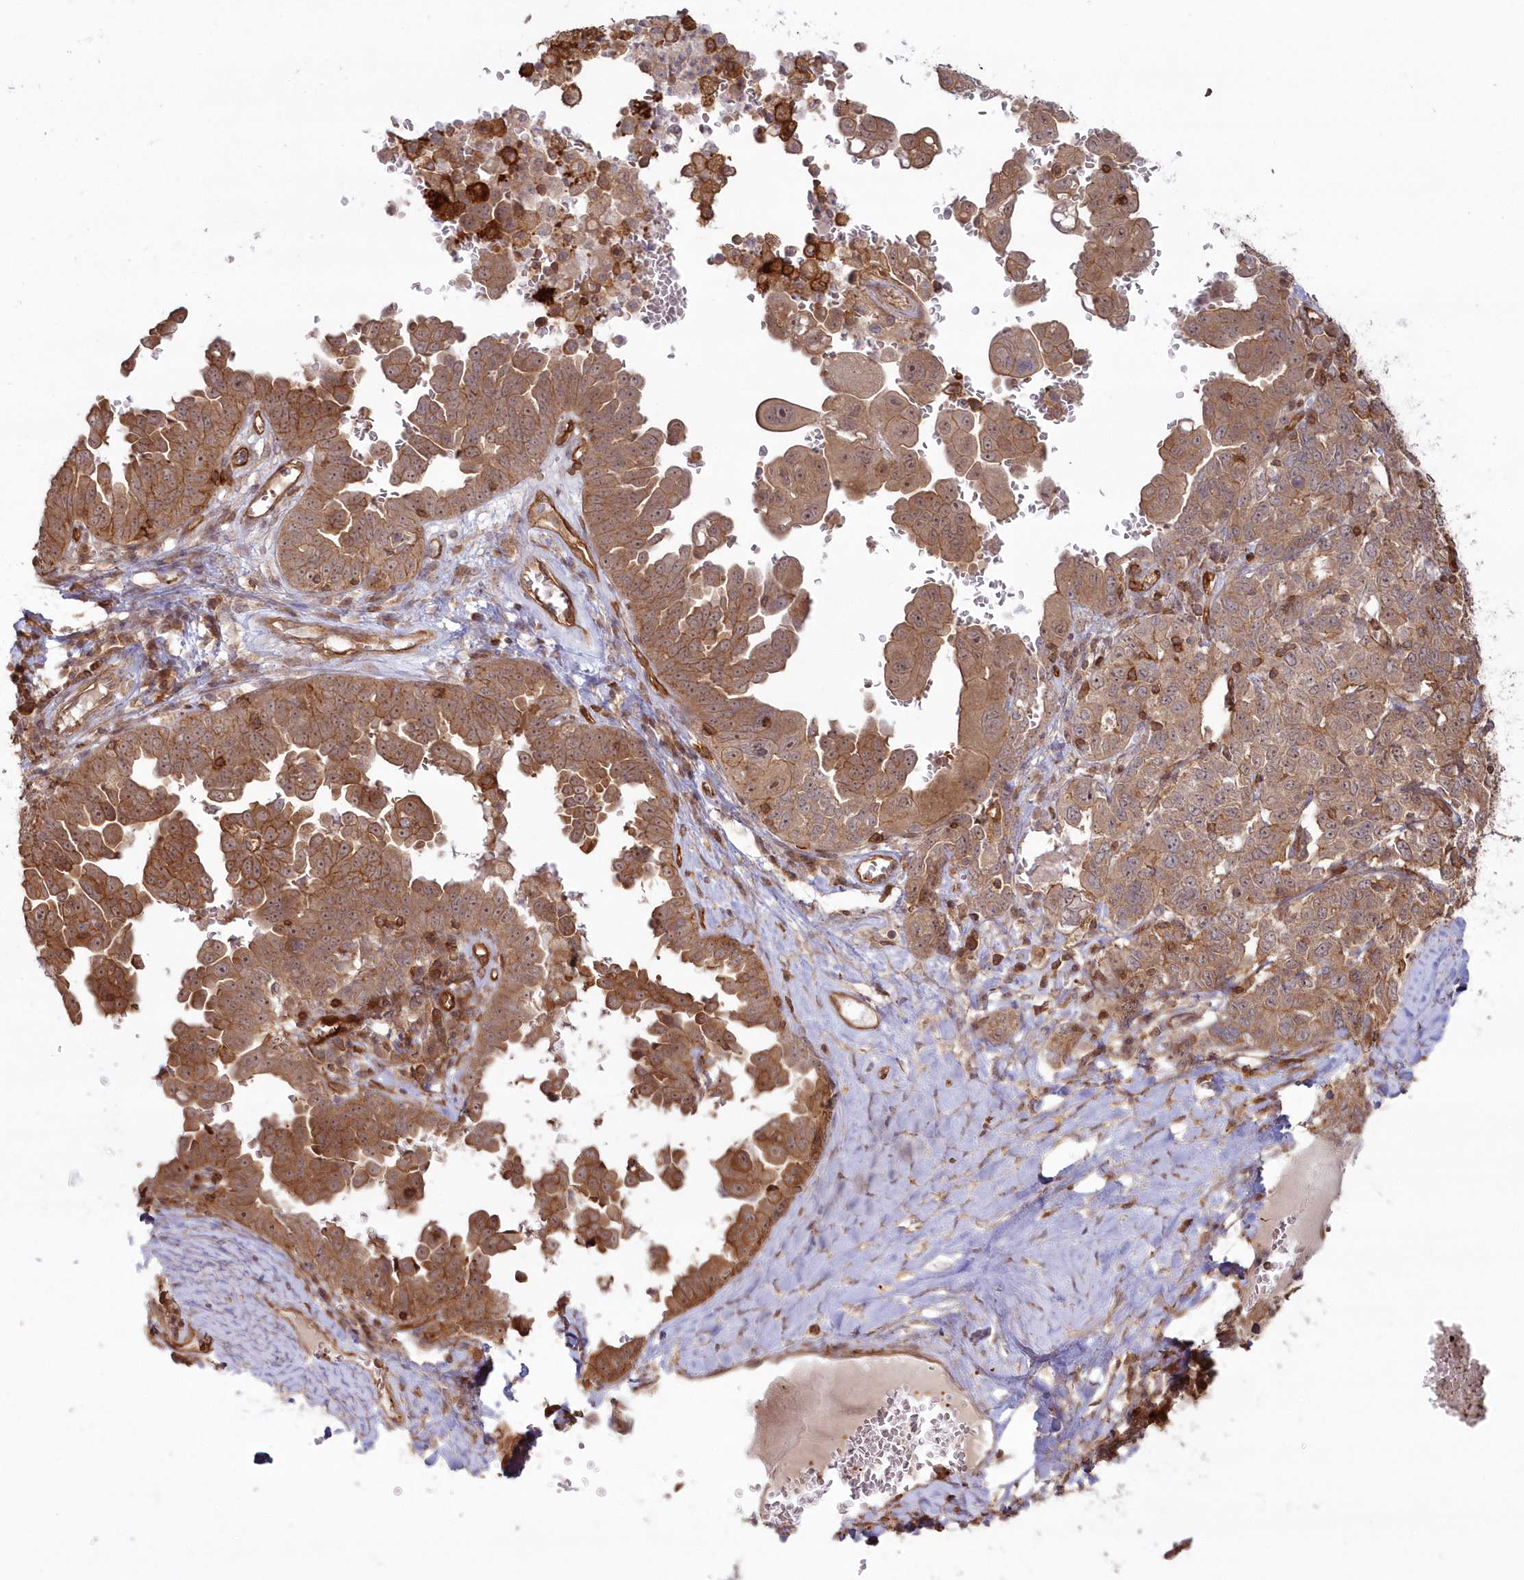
{"staining": {"intensity": "moderate", "quantity": ">75%", "location": "cytoplasmic/membranous"}, "tissue": "ovarian cancer", "cell_type": "Tumor cells", "image_type": "cancer", "snomed": [{"axis": "morphology", "description": "Carcinoma, endometroid"}, {"axis": "topography", "description": "Ovary"}], "caption": "IHC (DAB) staining of endometroid carcinoma (ovarian) exhibits moderate cytoplasmic/membranous protein positivity in about >75% of tumor cells.", "gene": "RGCC", "patient": {"sex": "female", "age": 62}}